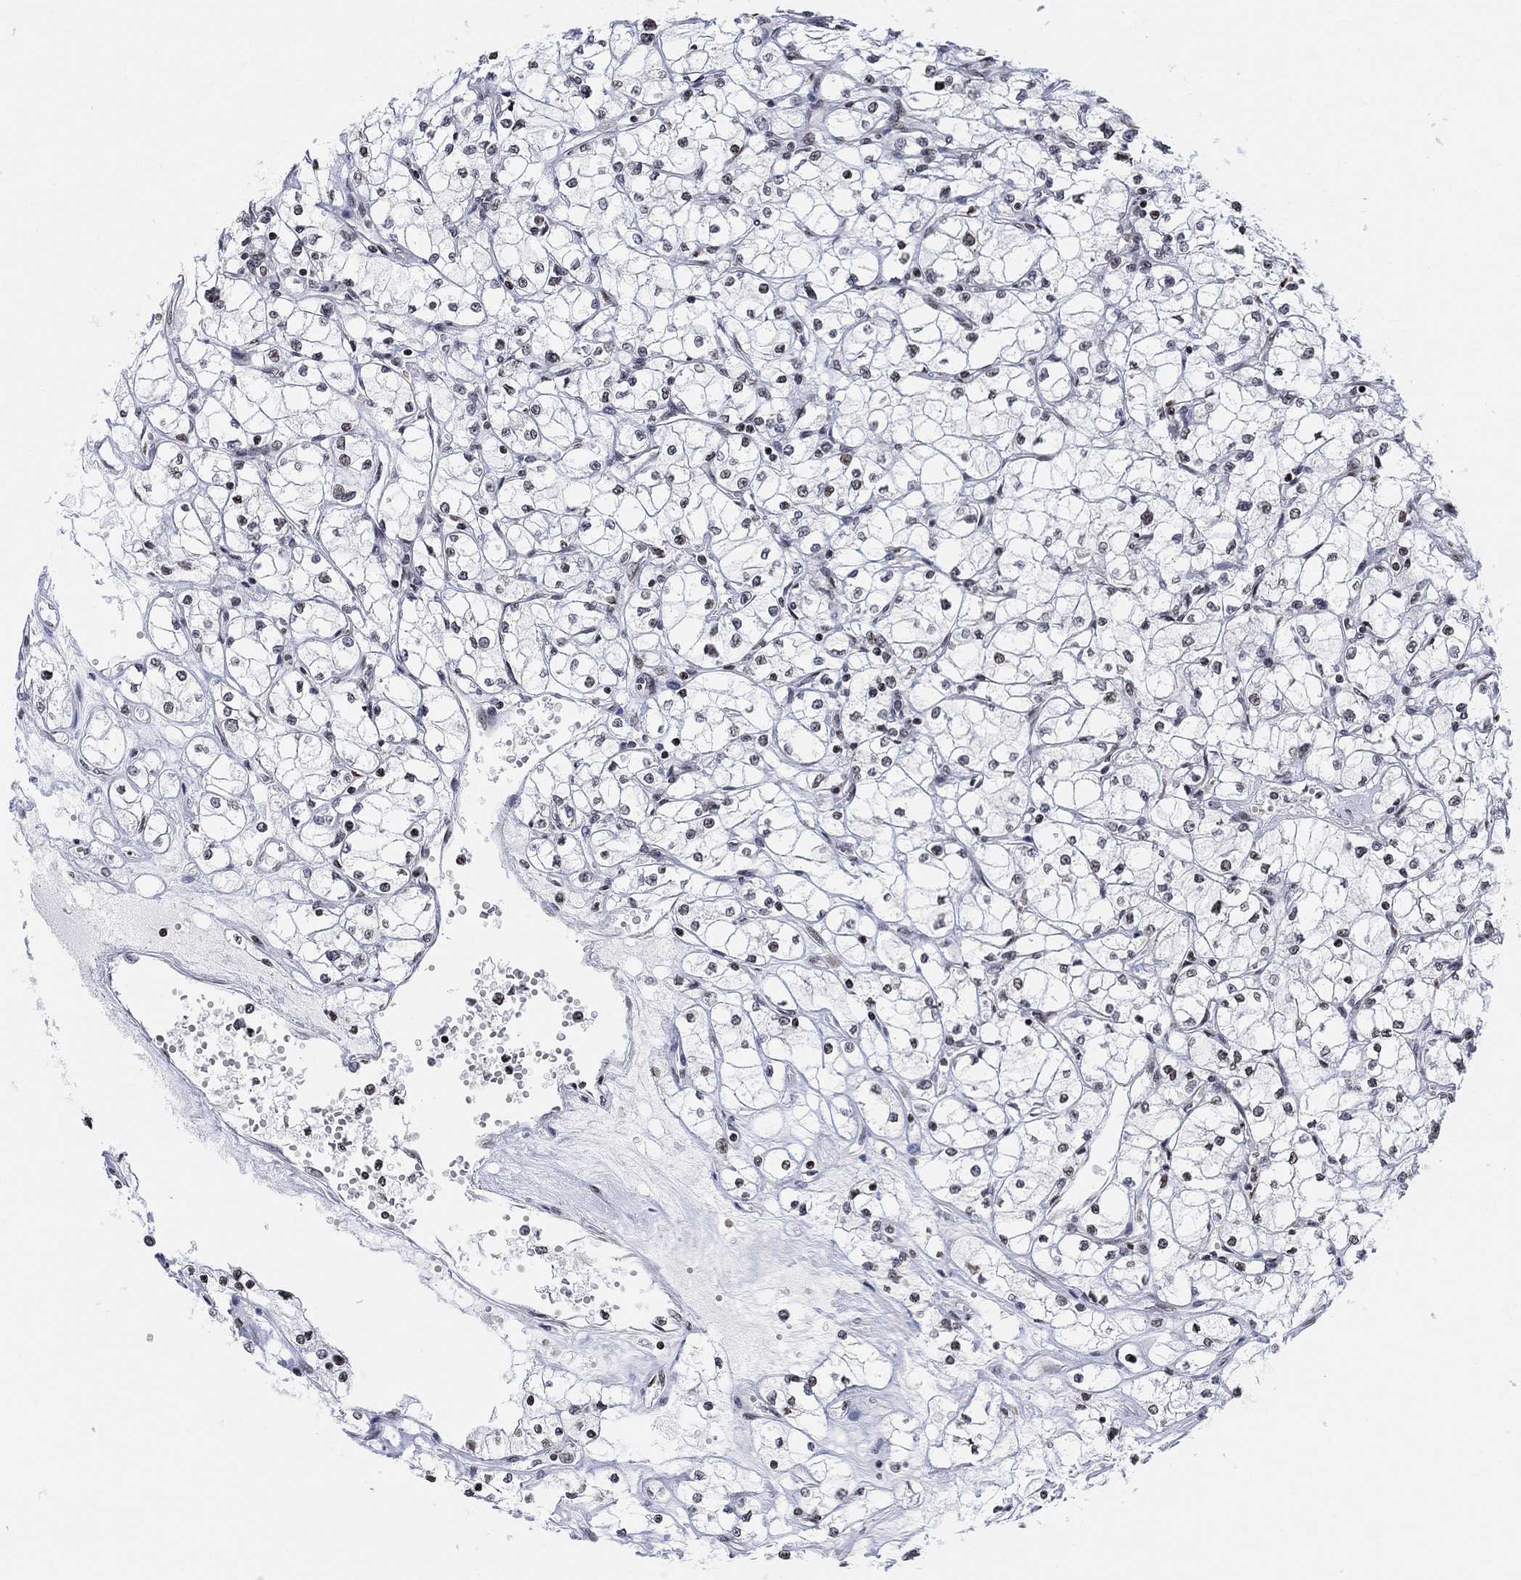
{"staining": {"intensity": "negative", "quantity": "none", "location": "none"}, "tissue": "renal cancer", "cell_type": "Tumor cells", "image_type": "cancer", "snomed": [{"axis": "morphology", "description": "Adenocarcinoma, NOS"}, {"axis": "topography", "description": "Kidney"}], "caption": "IHC micrograph of human adenocarcinoma (renal) stained for a protein (brown), which exhibits no positivity in tumor cells.", "gene": "ABHD14A", "patient": {"sex": "male", "age": 67}}